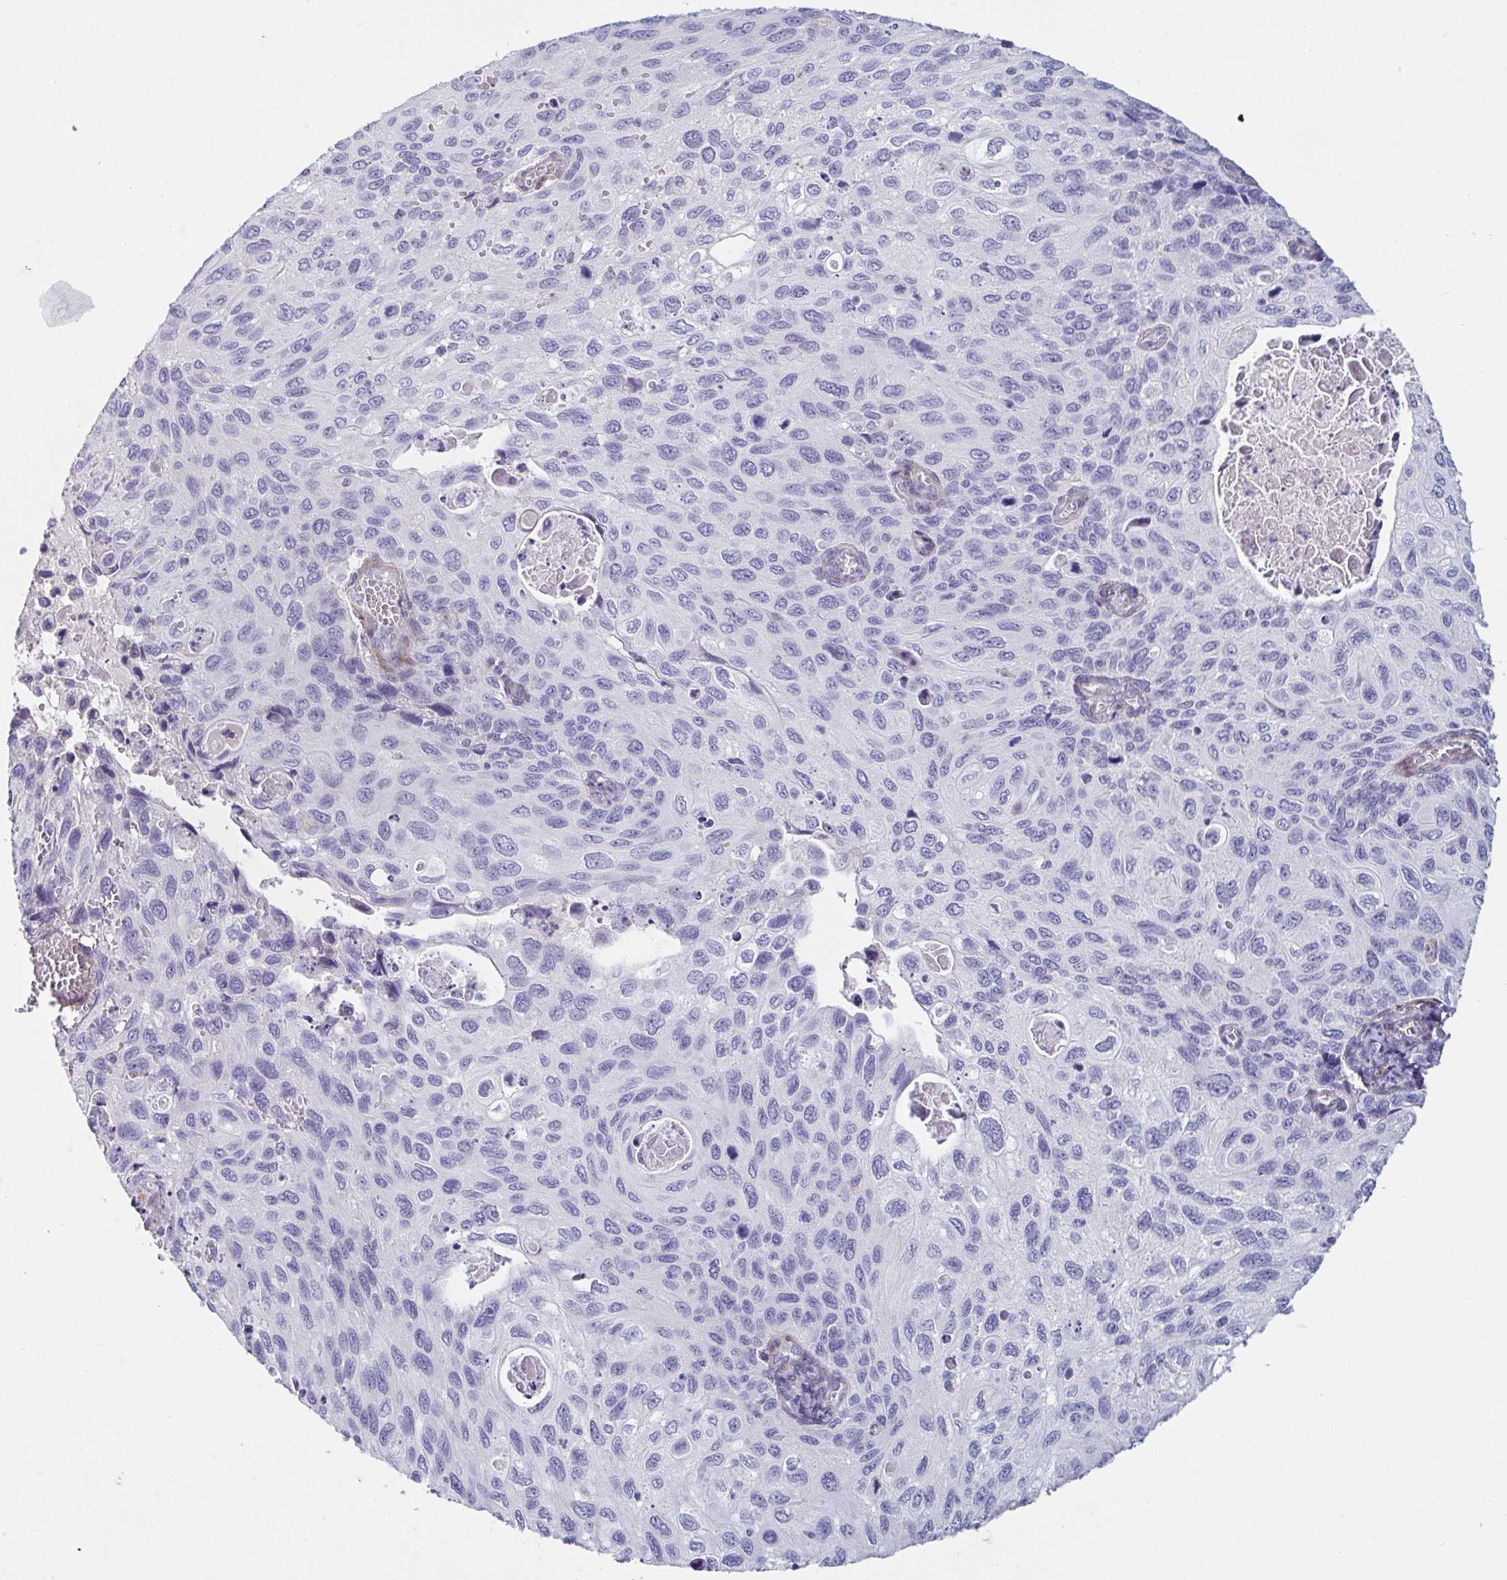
{"staining": {"intensity": "negative", "quantity": "none", "location": "none"}, "tissue": "cervical cancer", "cell_type": "Tumor cells", "image_type": "cancer", "snomed": [{"axis": "morphology", "description": "Squamous cell carcinoma, NOS"}, {"axis": "topography", "description": "Cervix"}], "caption": "An immunohistochemistry (IHC) image of cervical squamous cell carcinoma is shown. There is no staining in tumor cells of cervical squamous cell carcinoma.", "gene": "OR5P3", "patient": {"sex": "female", "age": 70}}